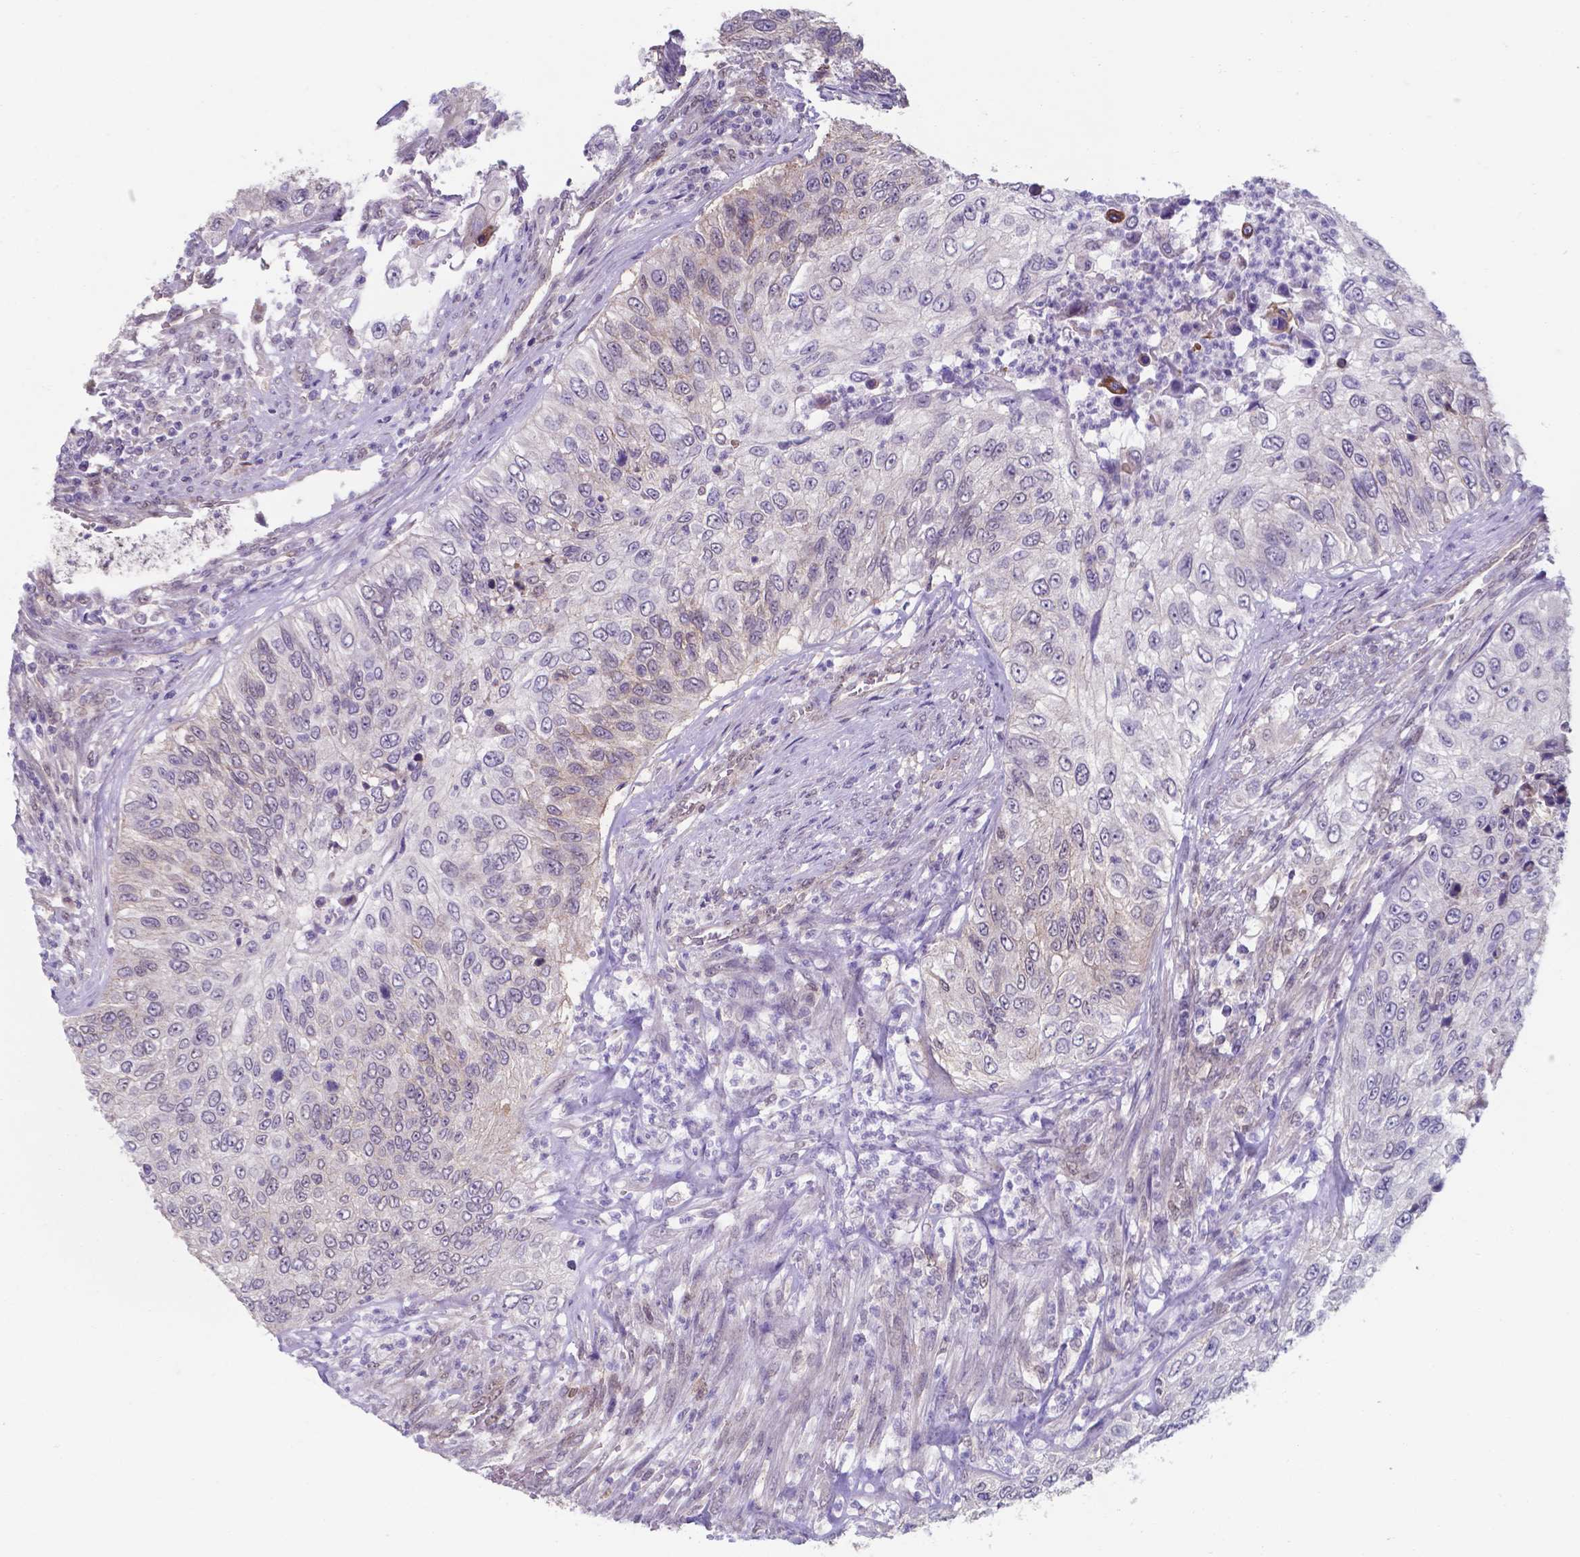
{"staining": {"intensity": "negative", "quantity": "none", "location": "none"}, "tissue": "urothelial cancer", "cell_type": "Tumor cells", "image_type": "cancer", "snomed": [{"axis": "morphology", "description": "Urothelial carcinoma, High grade"}, {"axis": "topography", "description": "Urinary bladder"}], "caption": "Human urothelial carcinoma (high-grade) stained for a protein using immunohistochemistry (IHC) displays no expression in tumor cells.", "gene": "UBE2E2", "patient": {"sex": "female", "age": 60}}